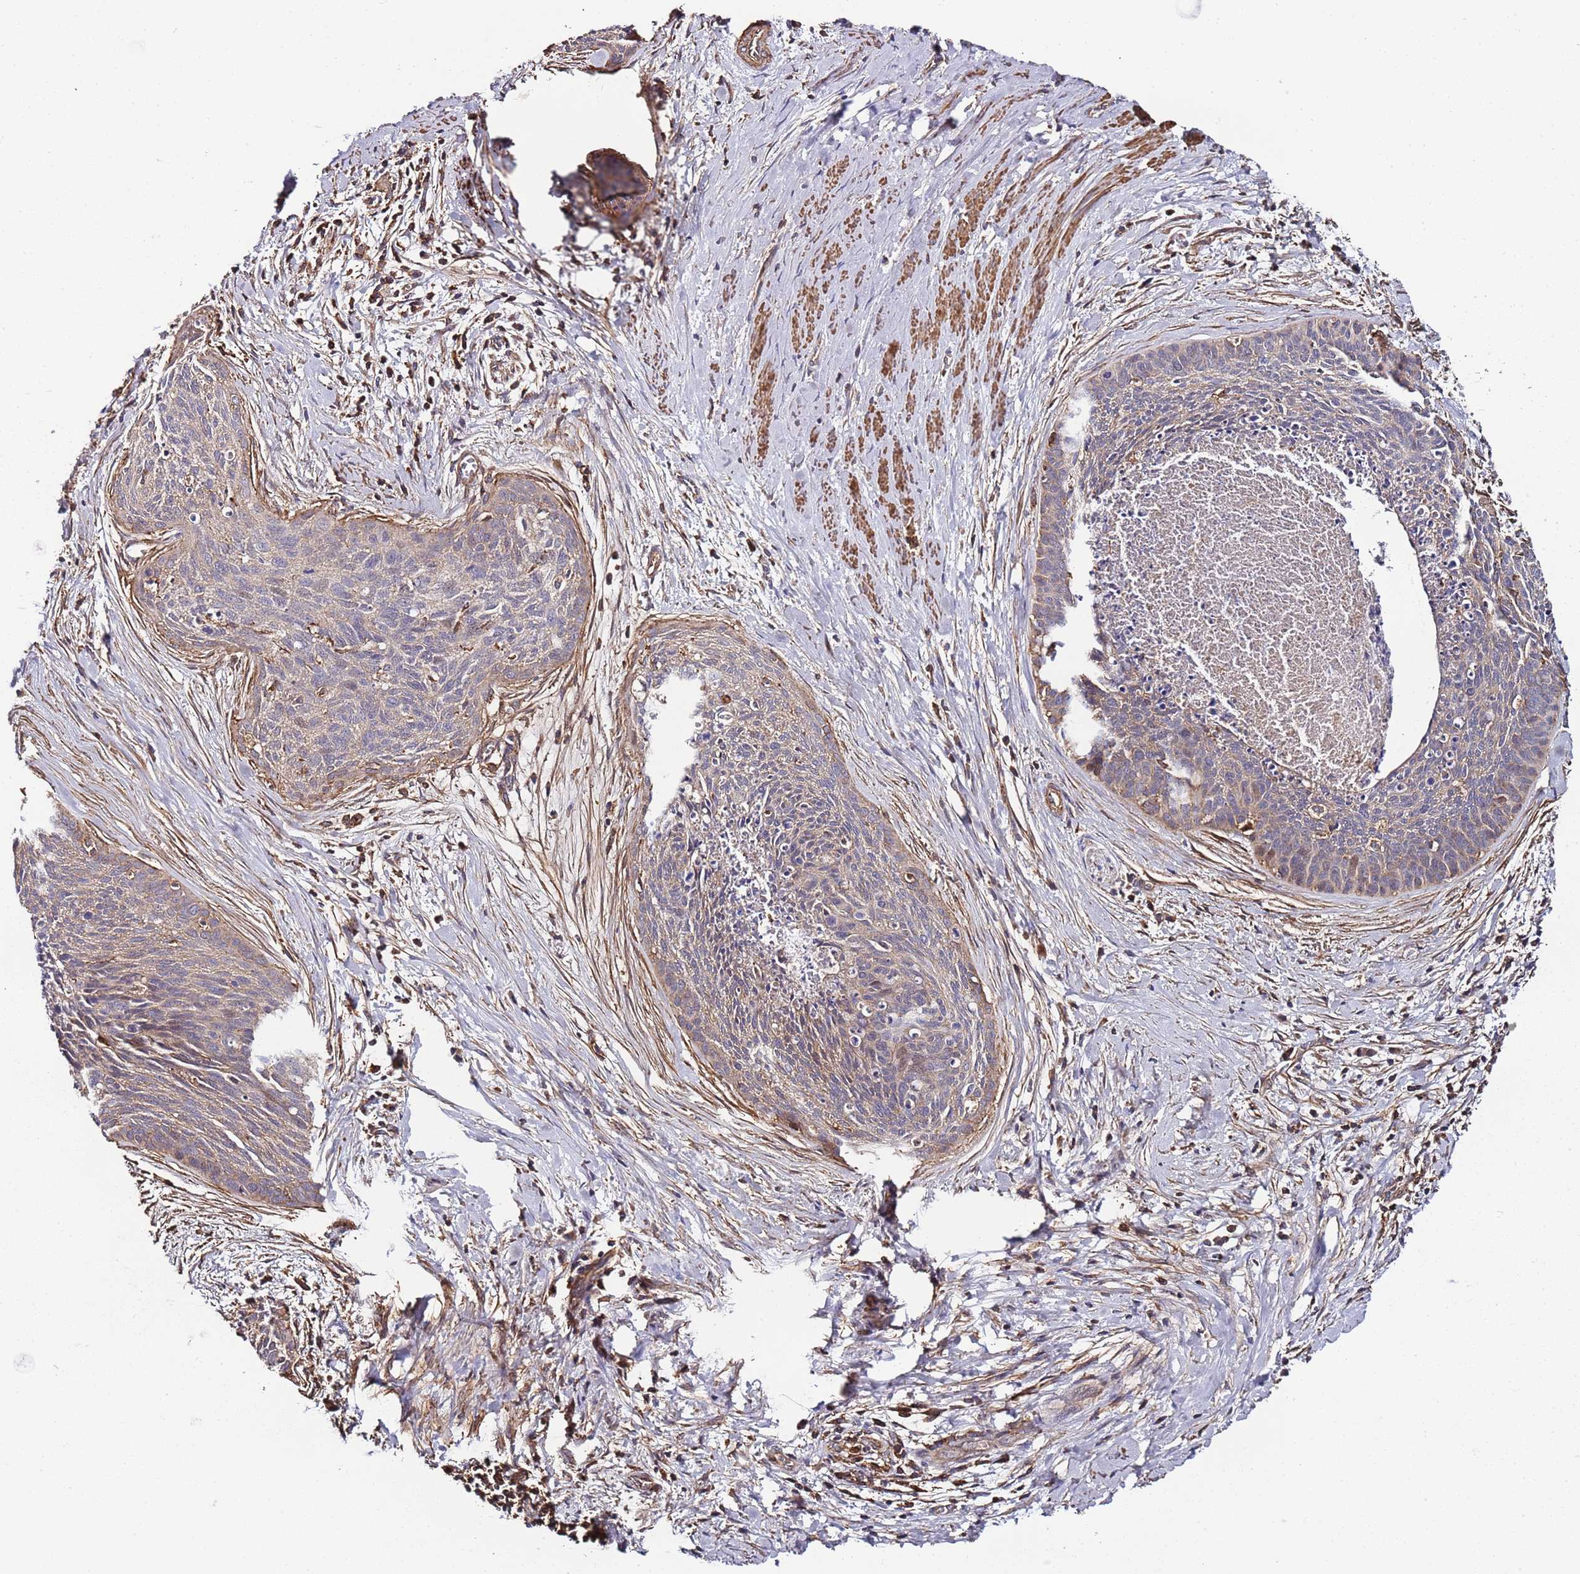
{"staining": {"intensity": "weak", "quantity": "25%-75%", "location": "cytoplasmic/membranous"}, "tissue": "cervical cancer", "cell_type": "Tumor cells", "image_type": "cancer", "snomed": [{"axis": "morphology", "description": "Squamous cell carcinoma, NOS"}, {"axis": "topography", "description": "Cervix"}], "caption": "DAB (3,3'-diaminobenzidine) immunohistochemical staining of cervical cancer (squamous cell carcinoma) displays weak cytoplasmic/membranous protein positivity in about 25%-75% of tumor cells. The staining was performed using DAB to visualize the protein expression in brown, while the nuclei were stained in blue with hematoxylin (Magnification: 20x).", "gene": "CYP2U1", "patient": {"sex": "female", "age": 55}}